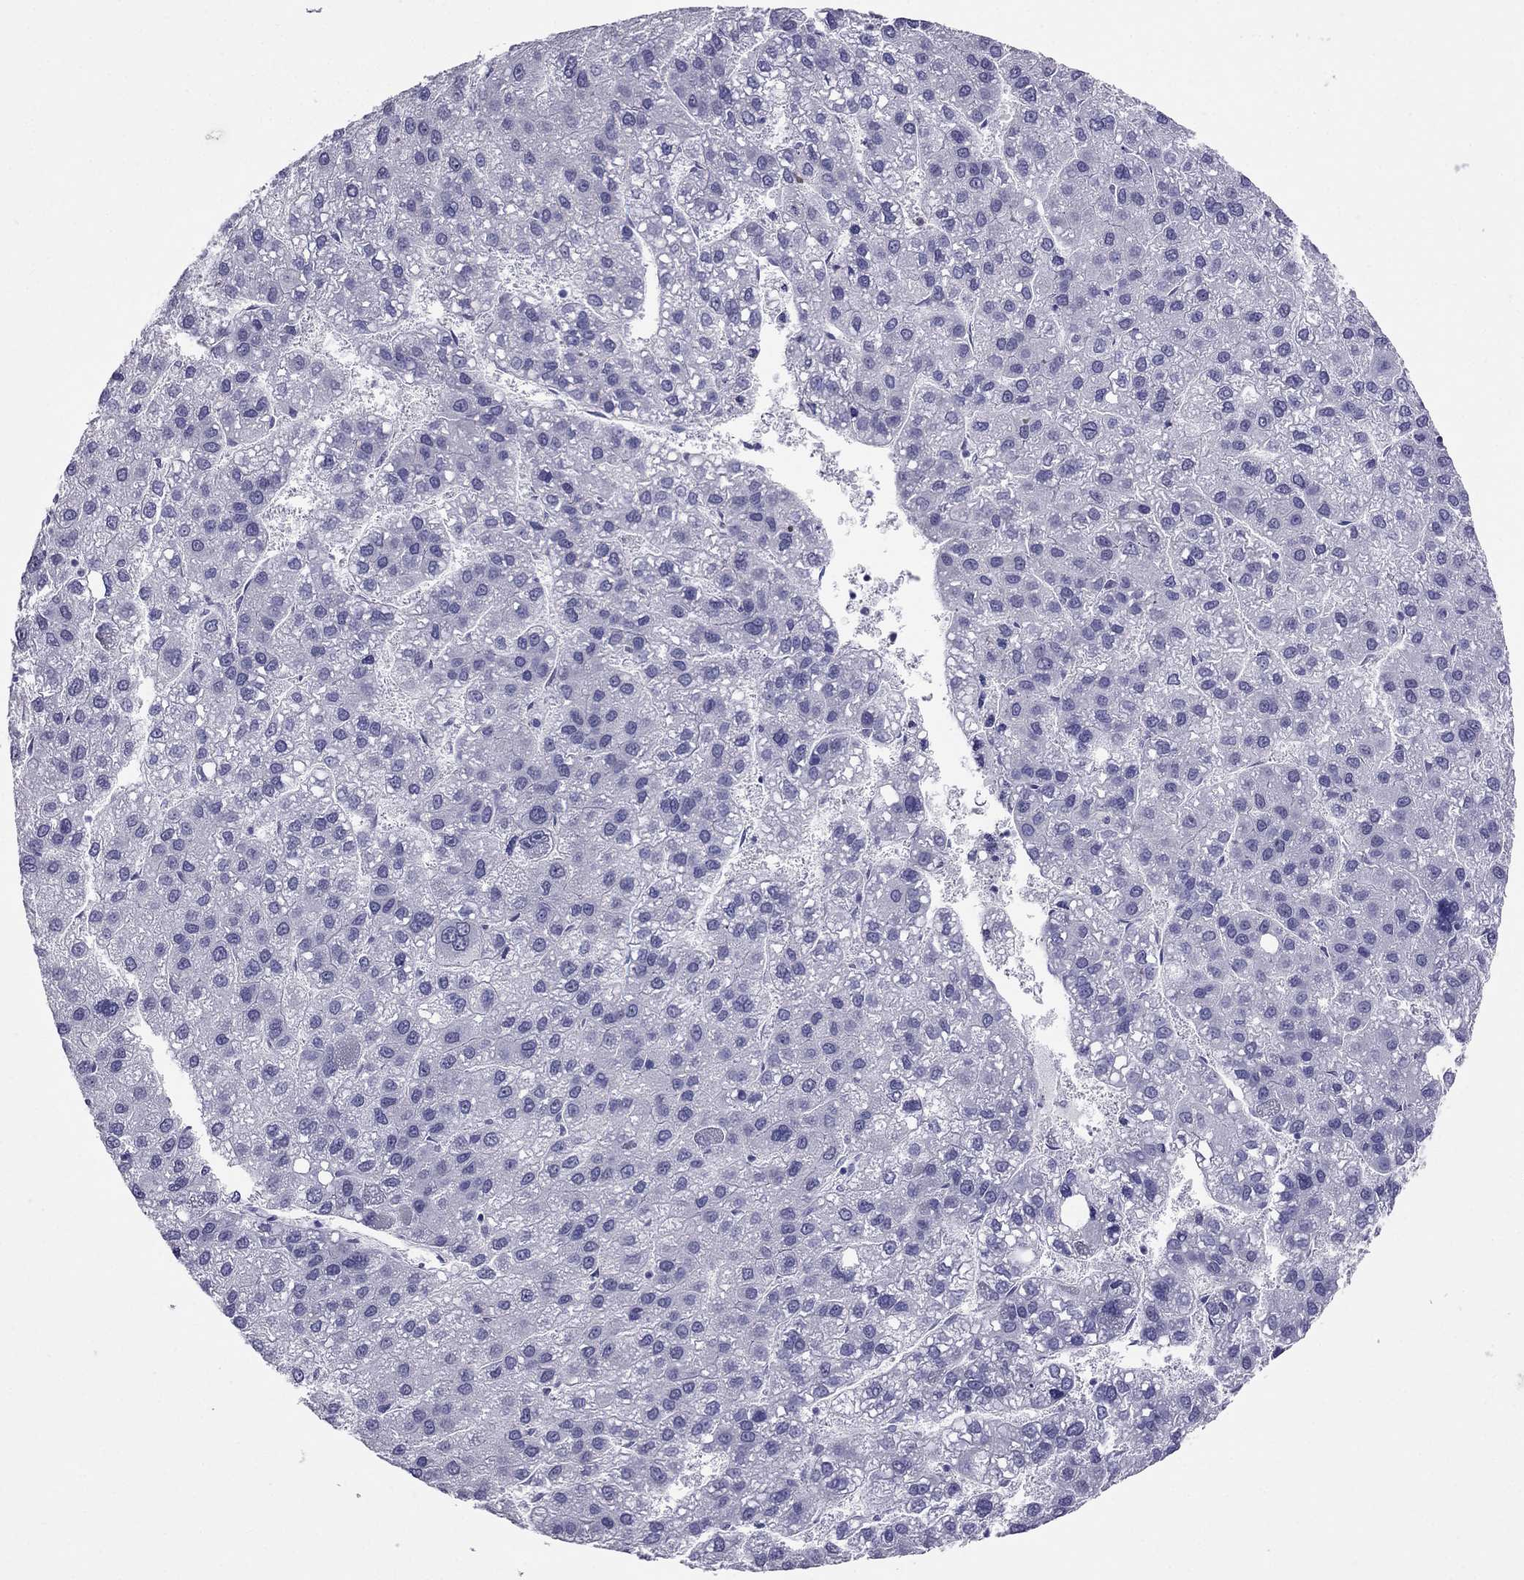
{"staining": {"intensity": "negative", "quantity": "none", "location": "none"}, "tissue": "liver cancer", "cell_type": "Tumor cells", "image_type": "cancer", "snomed": [{"axis": "morphology", "description": "Carcinoma, Hepatocellular, NOS"}, {"axis": "topography", "description": "Liver"}], "caption": "Immunohistochemical staining of hepatocellular carcinoma (liver) demonstrates no significant positivity in tumor cells. The staining was performed using DAB (3,3'-diaminobenzidine) to visualize the protein expression in brown, while the nuclei were stained in blue with hematoxylin (Magnification: 20x).", "gene": "CROCC2", "patient": {"sex": "female", "age": 82}}